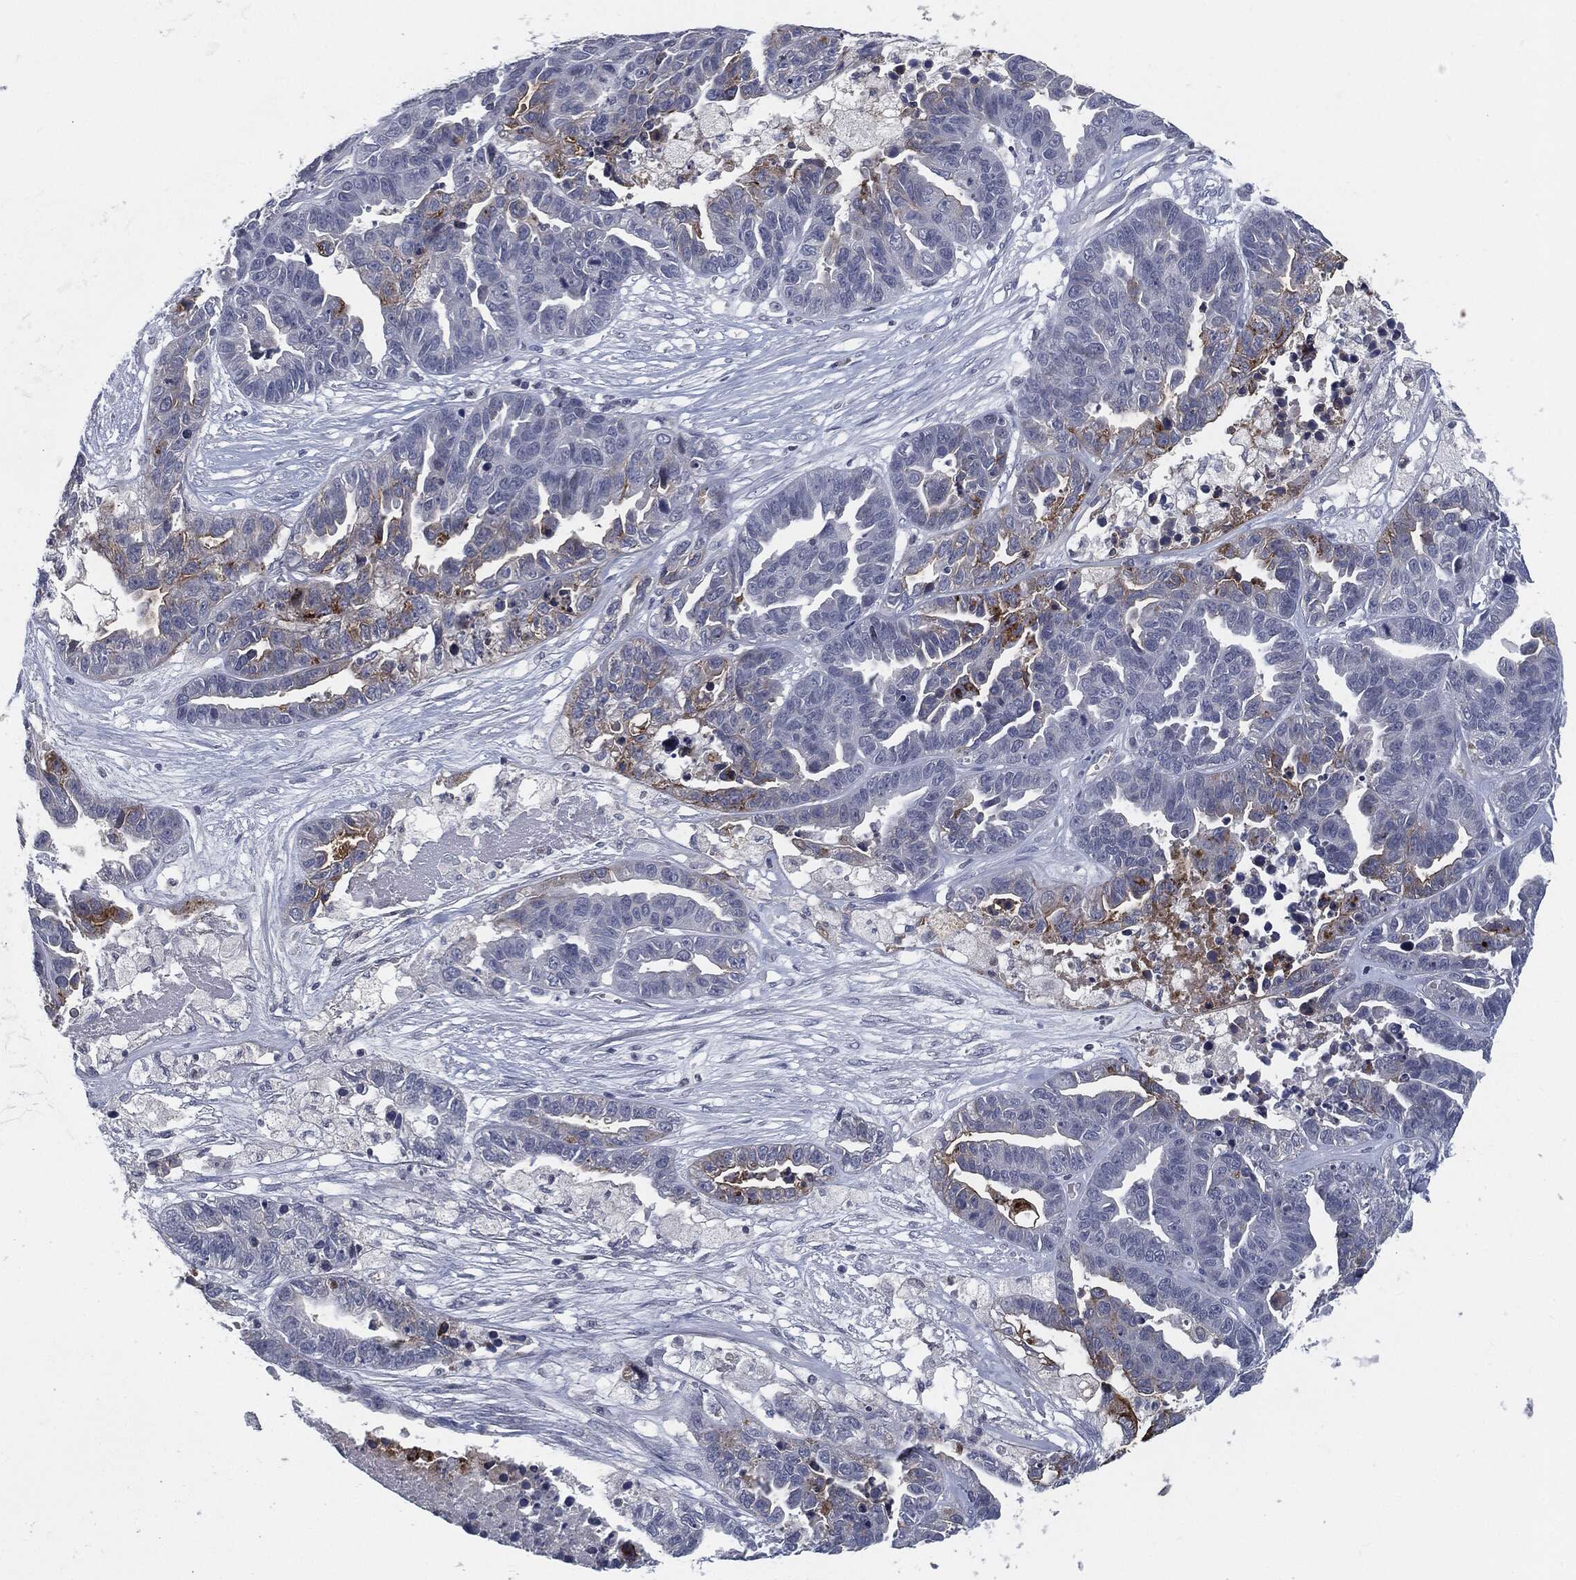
{"staining": {"intensity": "moderate", "quantity": "<25%", "location": "cytoplasmic/membranous"}, "tissue": "ovarian cancer", "cell_type": "Tumor cells", "image_type": "cancer", "snomed": [{"axis": "morphology", "description": "Cystadenocarcinoma, serous, NOS"}, {"axis": "topography", "description": "Ovary"}], "caption": "A histopathology image of human serous cystadenocarcinoma (ovarian) stained for a protein exhibits moderate cytoplasmic/membranous brown staining in tumor cells.", "gene": "PROM1", "patient": {"sex": "female", "age": 87}}